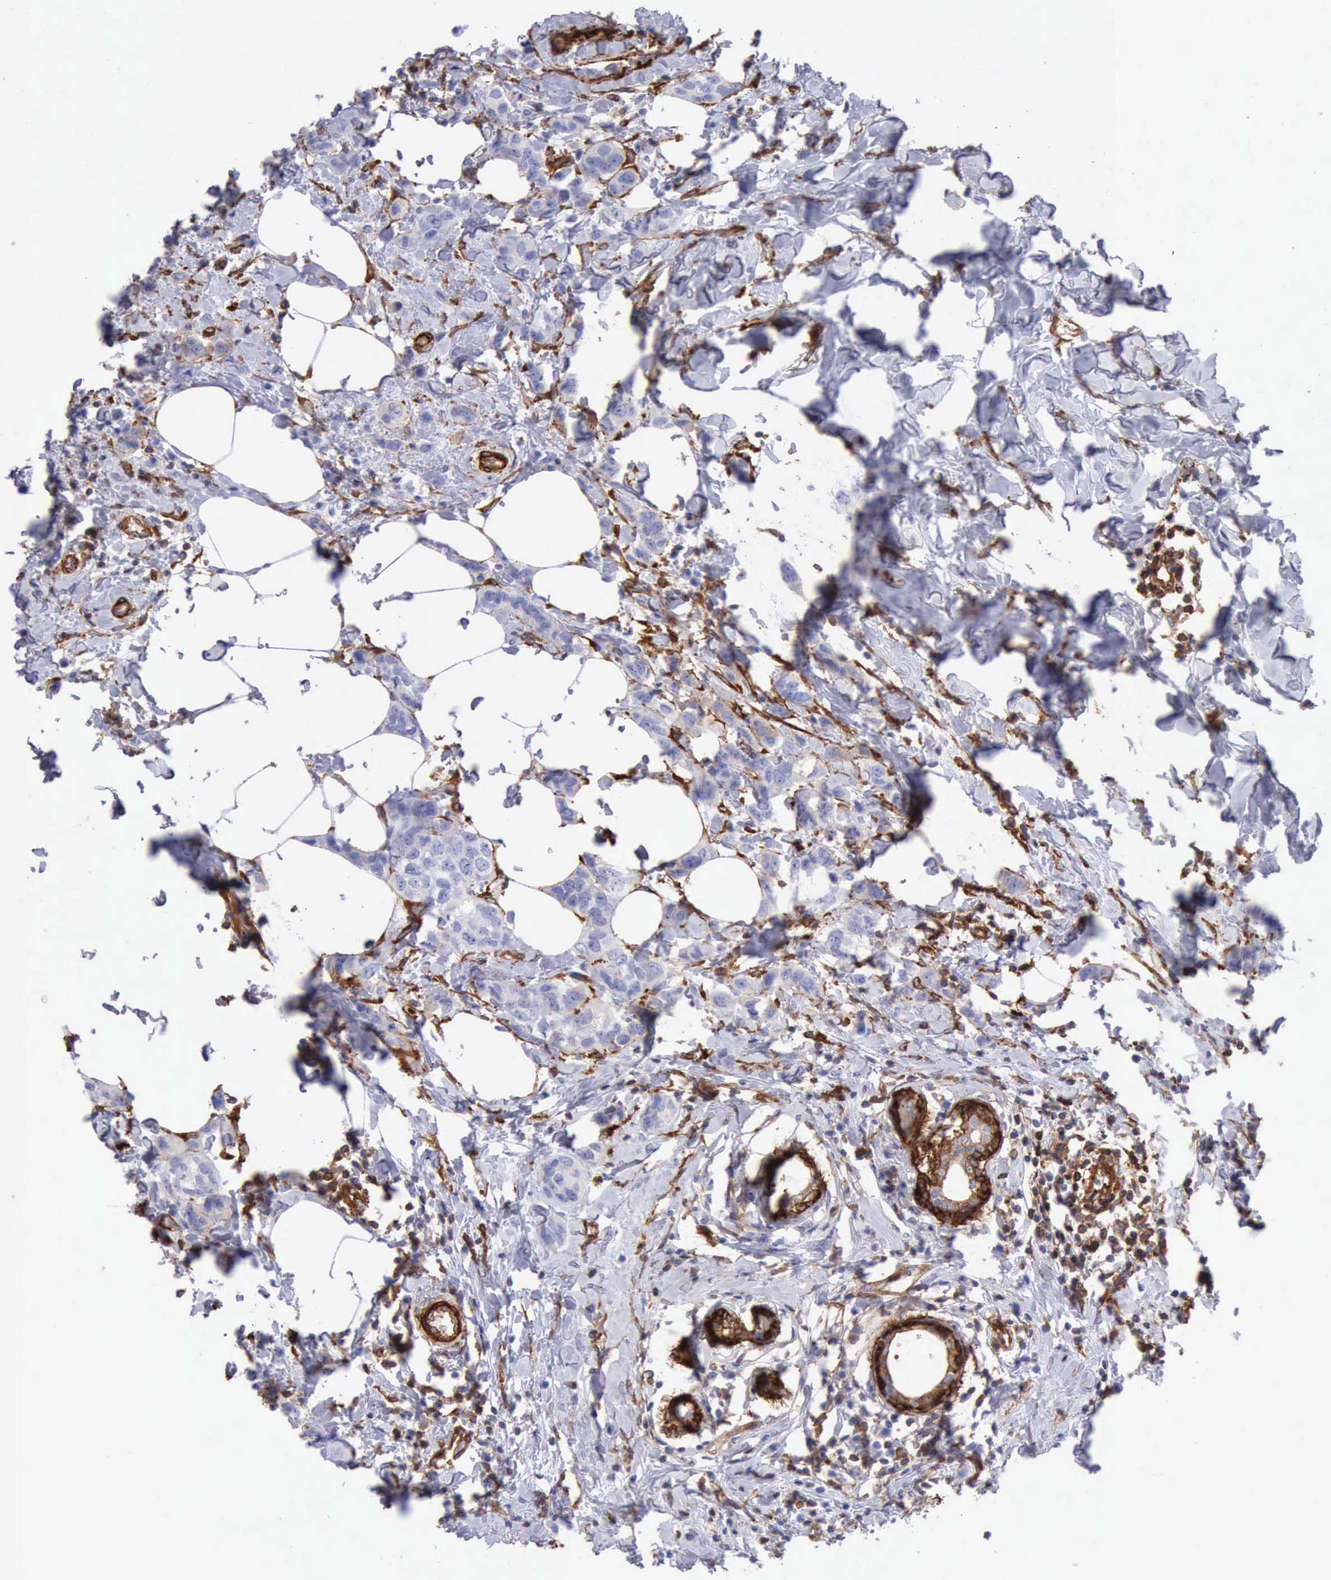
{"staining": {"intensity": "negative", "quantity": "none", "location": "none"}, "tissue": "breast cancer", "cell_type": "Tumor cells", "image_type": "cancer", "snomed": [{"axis": "morphology", "description": "Normal tissue, NOS"}, {"axis": "morphology", "description": "Duct carcinoma"}, {"axis": "topography", "description": "Breast"}], "caption": "Breast cancer (invasive ductal carcinoma) was stained to show a protein in brown. There is no significant positivity in tumor cells. Nuclei are stained in blue.", "gene": "FLNA", "patient": {"sex": "female", "age": 50}}